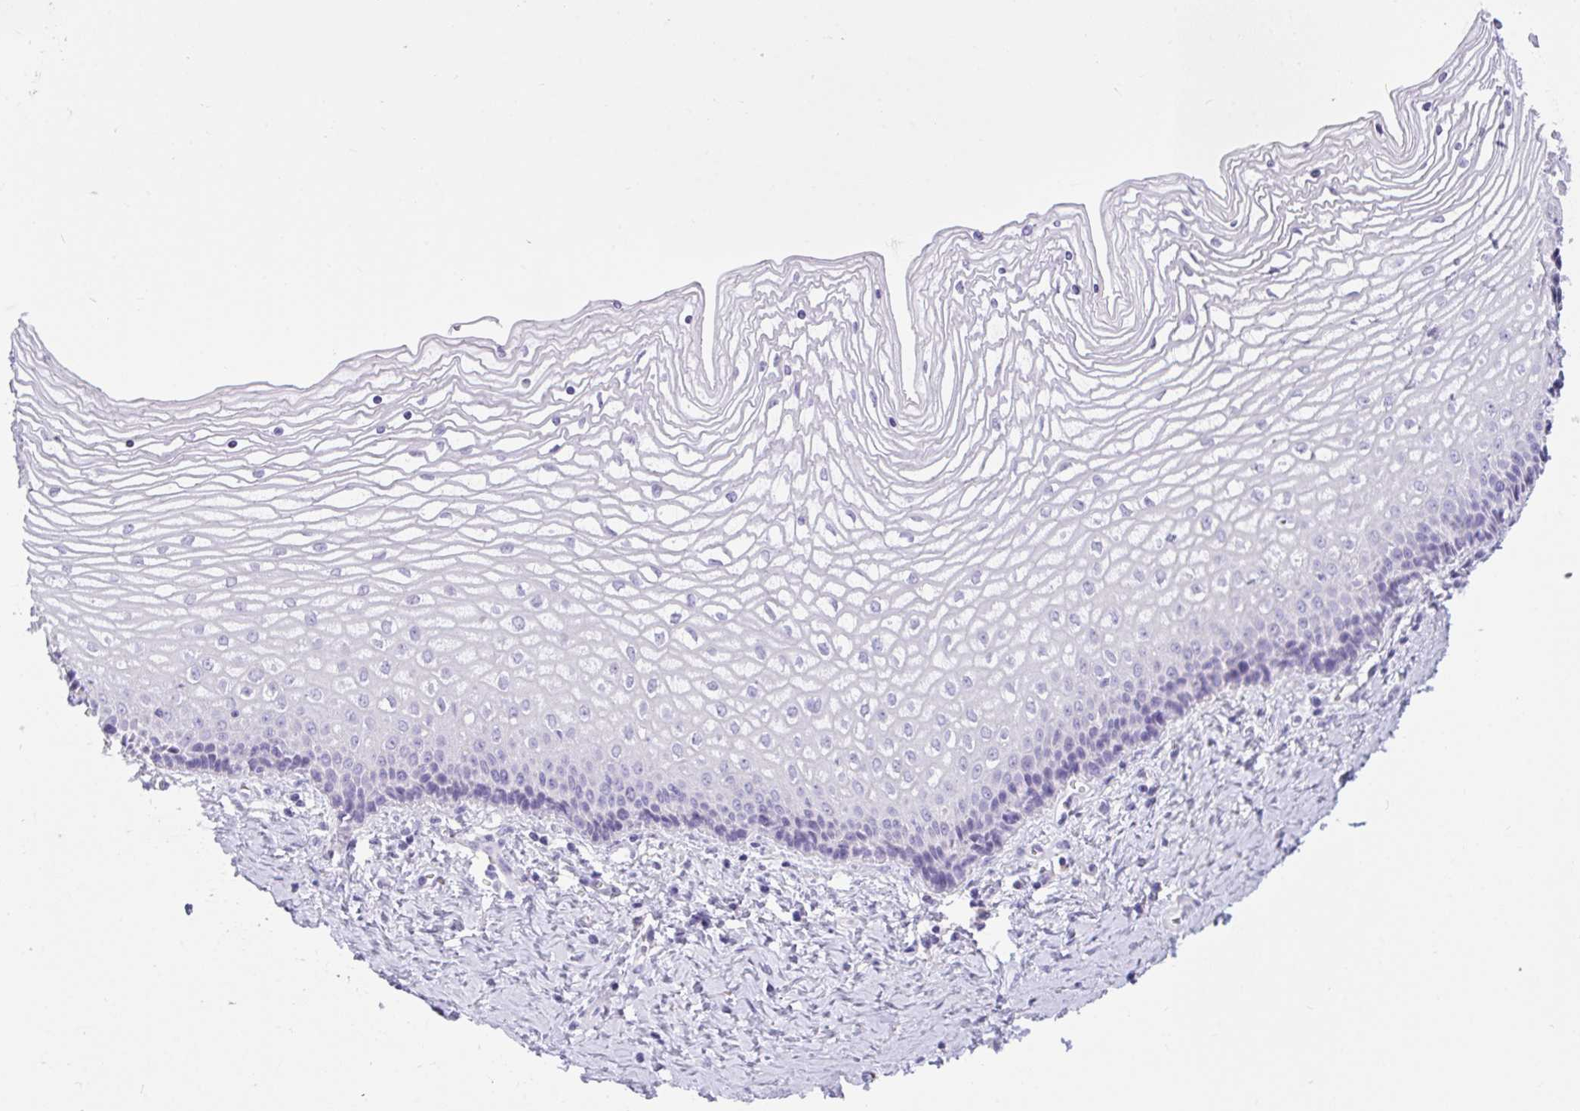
{"staining": {"intensity": "negative", "quantity": "none", "location": "none"}, "tissue": "vagina", "cell_type": "Squamous epithelial cells", "image_type": "normal", "snomed": [{"axis": "morphology", "description": "Normal tissue, NOS"}, {"axis": "topography", "description": "Vagina"}], "caption": "Micrograph shows no protein expression in squamous epithelial cells of unremarkable vagina.", "gene": "SEMA6B", "patient": {"sex": "female", "age": 45}}